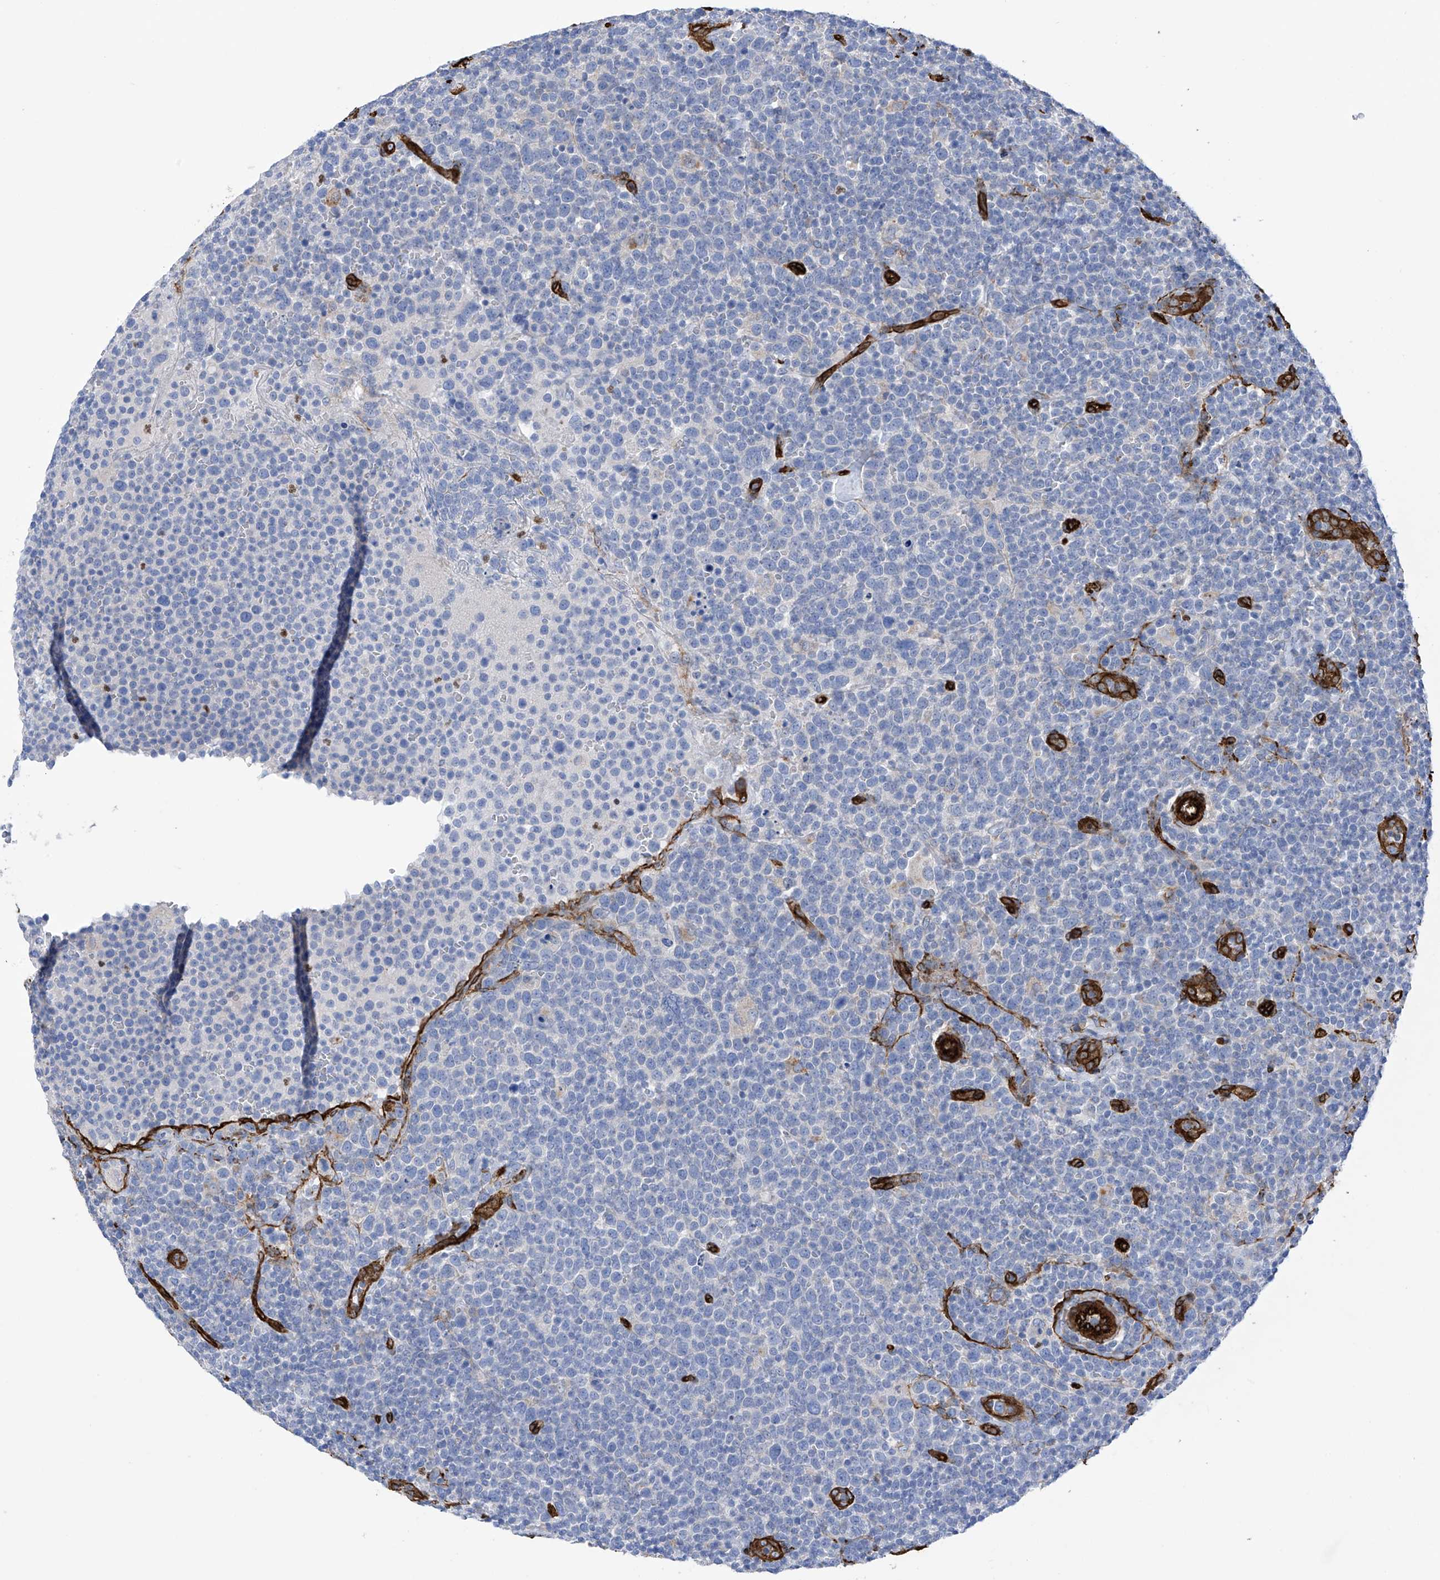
{"staining": {"intensity": "negative", "quantity": "none", "location": "none"}, "tissue": "lymphoma", "cell_type": "Tumor cells", "image_type": "cancer", "snomed": [{"axis": "morphology", "description": "Malignant lymphoma, non-Hodgkin's type, High grade"}, {"axis": "topography", "description": "Lymph node"}], "caption": "High magnification brightfield microscopy of lymphoma stained with DAB (brown) and counterstained with hematoxylin (blue): tumor cells show no significant staining.", "gene": "UBTD1", "patient": {"sex": "male", "age": 61}}